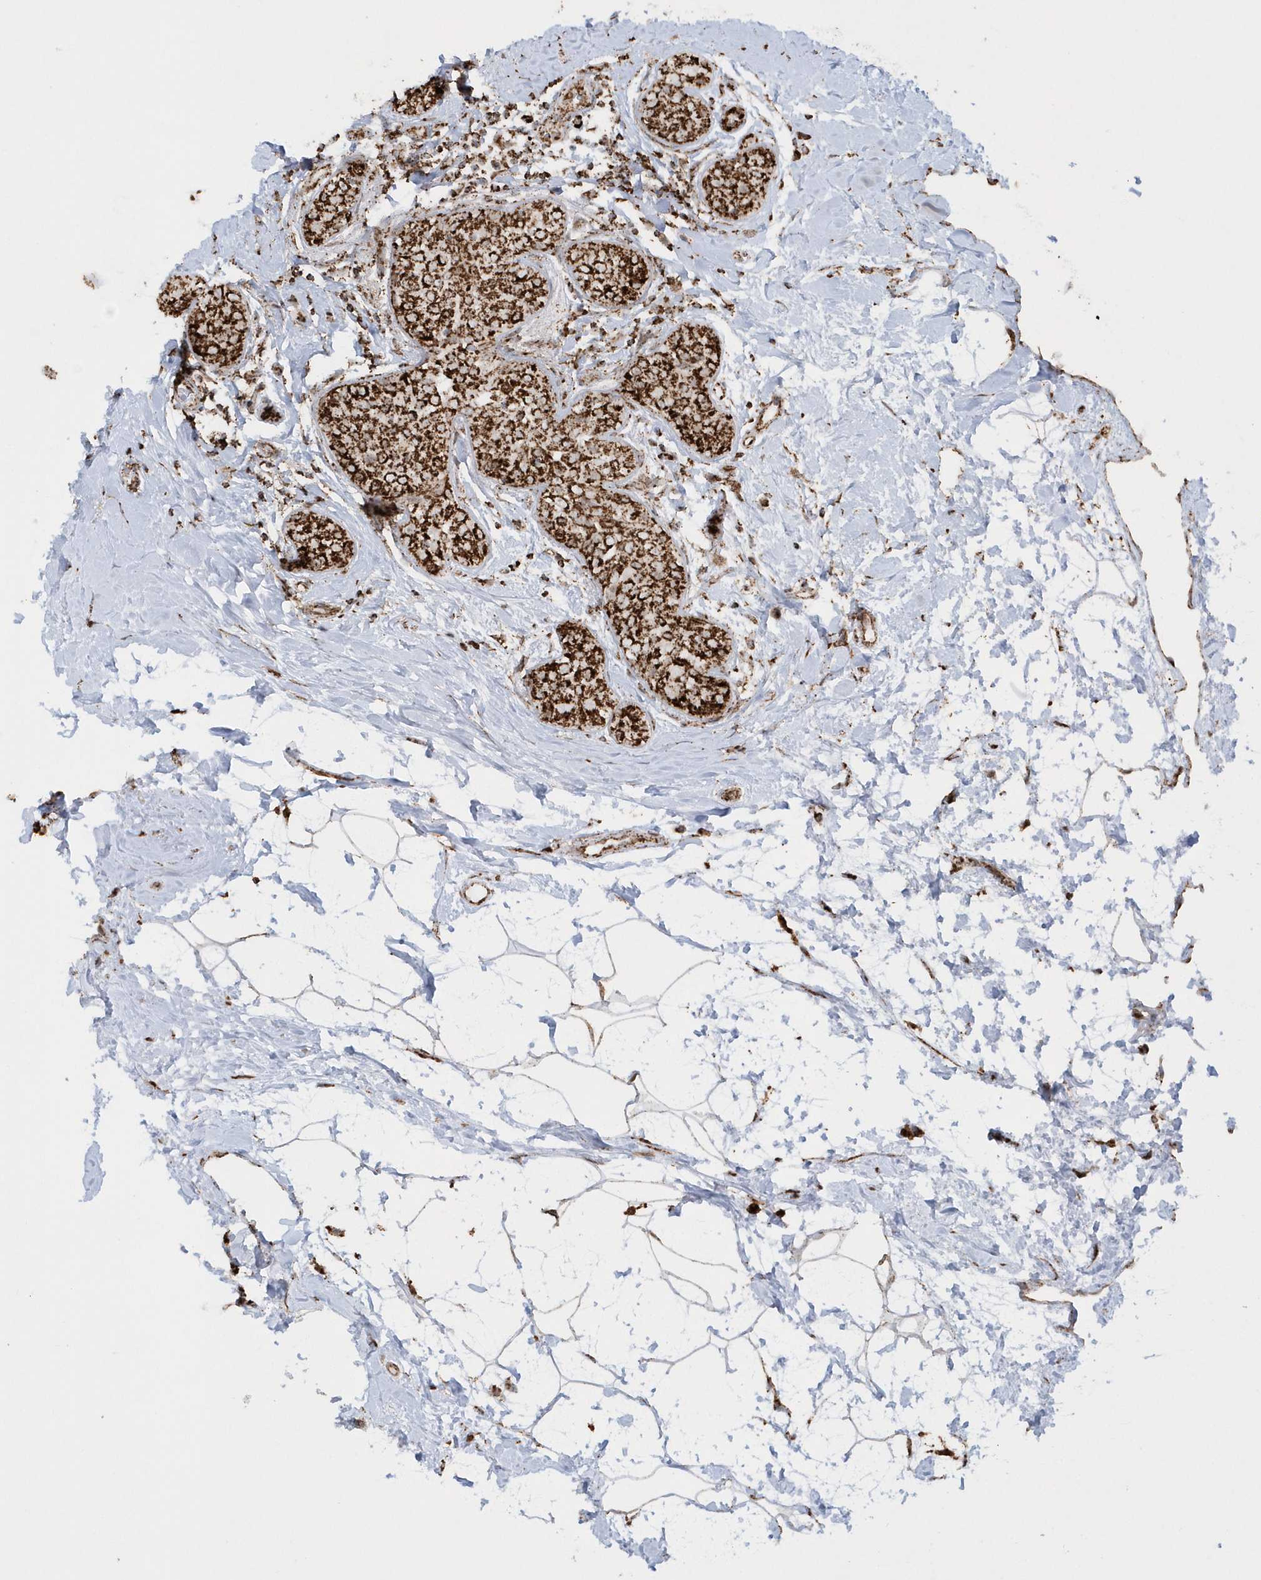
{"staining": {"intensity": "strong", "quantity": ">75%", "location": "cytoplasmic/membranous"}, "tissue": "breast cancer", "cell_type": "Tumor cells", "image_type": "cancer", "snomed": [{"axis": "morphology", "description": "Lobular carcinoma, in situ"}, {"axis": "morphology", "description": "Lobular carcinoma"}, {"axis": "topography", "description": "Breast"}], "caption": "Immunohistochemistry (IHC) photomicrograph of human lobular carcinoma in situ (breast) stained for a protein (brown), which demonstrates high levels of strong cytoplasmic/membranous expression in approximately >75% of tumor cells.", "gene": "CRY2", "patient": {"sex": "female", "age": 41}}